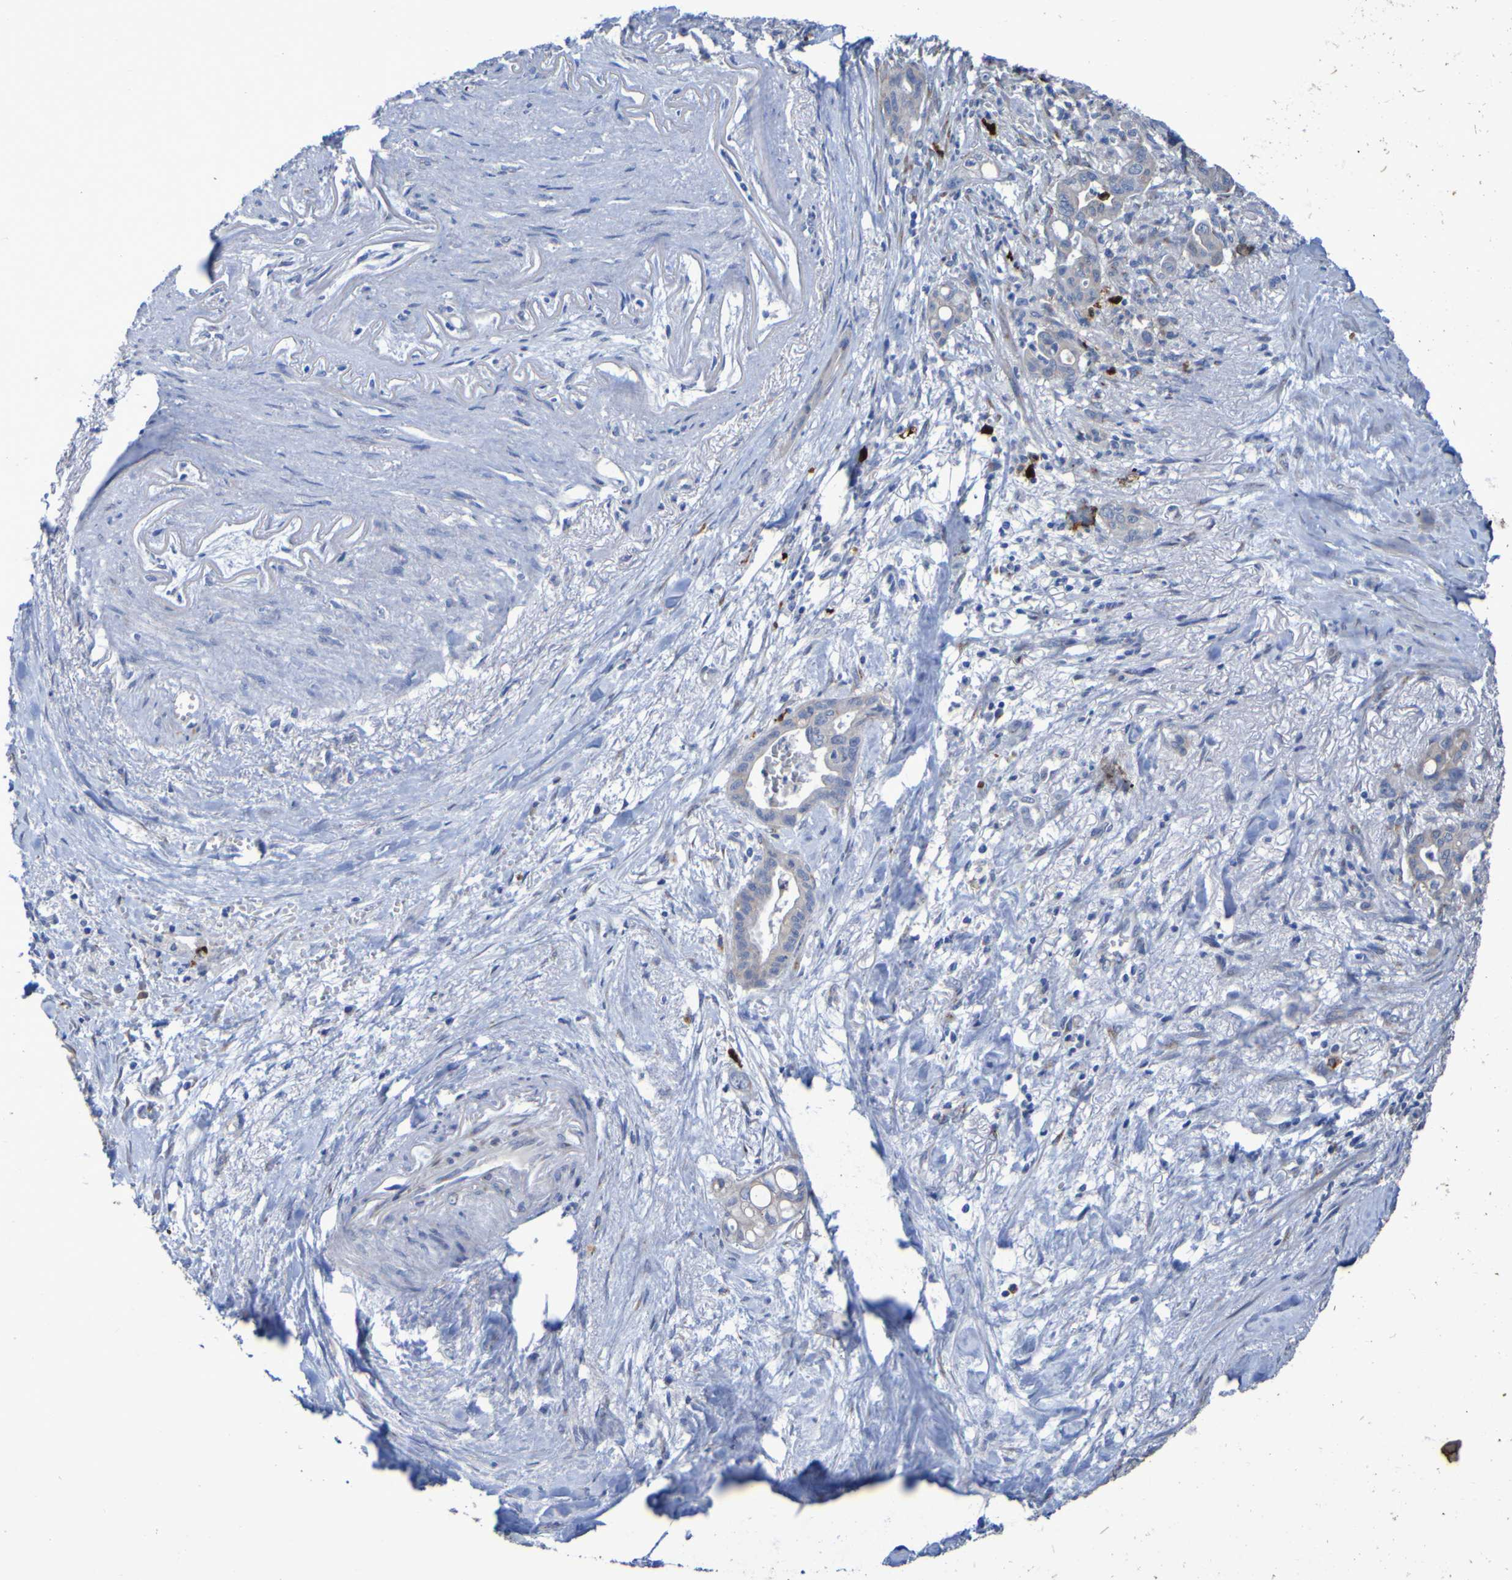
{"staining": {"intensity": "weak", "quantity": "<25%", "location": "cytoplasmic/membranous"}, "tissue": "pancreatic cancer", "cell_type": "Tumor cells", "image_type": "cancer", "snomed": [{"axis": "morphology", "description": "Adenocarcinoma, NOS"}, {"axis": "topography", "description": "Pancreas"}], "caption": "Immunohistochemical staining of human adenocarcinoma (pancreatic) demonstrates no significant staining in tumor cells. (Brightfield microscopy of DAB (3,3'-diaminobenzidine) immunohistochemistry (IHC) at high magnification).", "gene": "C11orf24", "patient": {"sex": "male", "age": 70}}